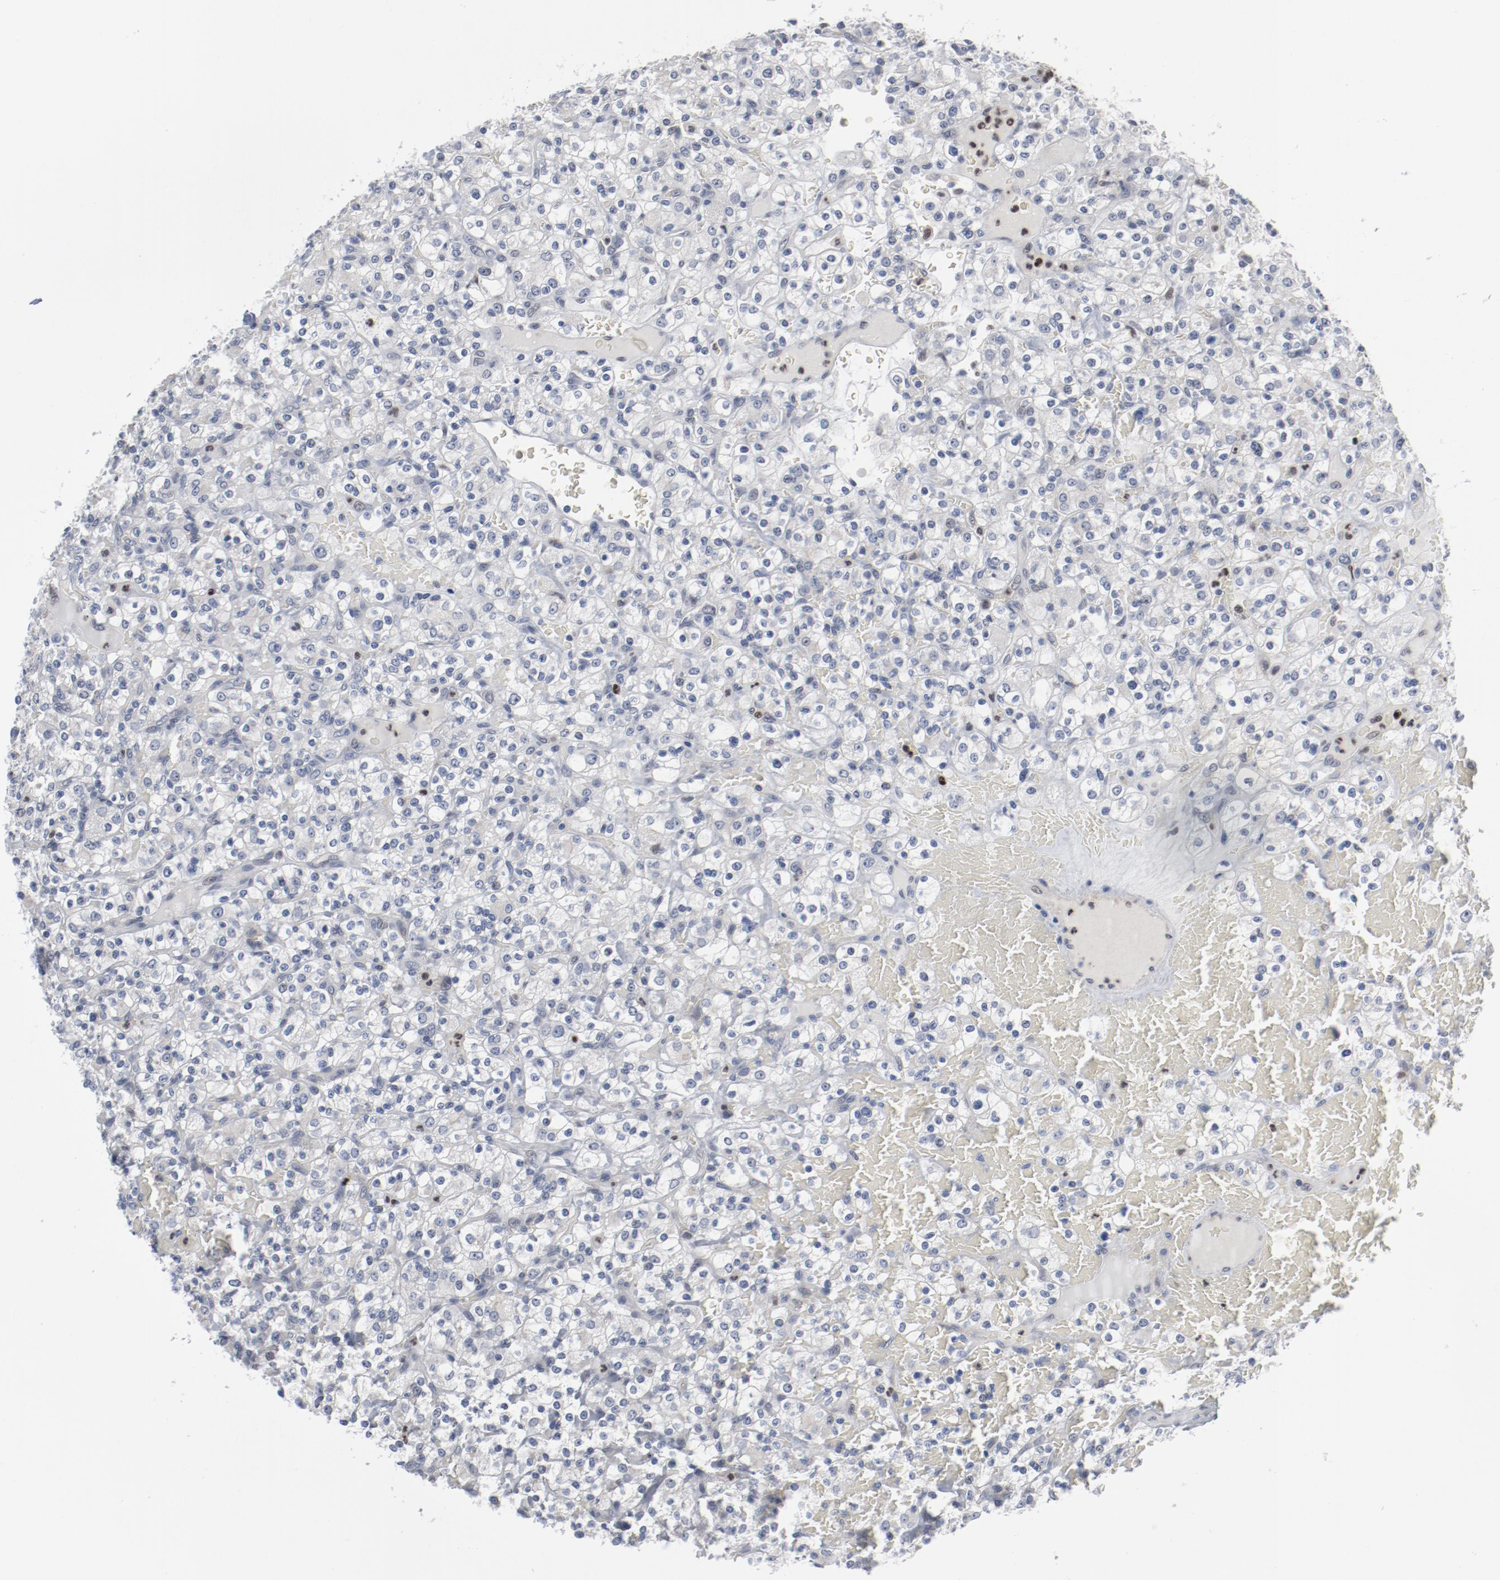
{"staining": {"intensity": "negative", "quantity": "none", "location": "none"}, "tissue": "renal cancer", "cell_type": "Tumor cells", "image_type": "cancer", "snomed": [{"axis": "morphology", "description": "Normal tissue, NOS"}, {"axis": "morphology", "description": "Adenocarcinoma, NOS"}, {"axis": "topography", "description": "Kidney"}], "caption": "Renal cancer (adenocarcinoma) was stained to show a protein in brown. There is no significant staining in tumor cells.", "gene": "FOXN2", "patient": {"sex": "female", "age": 72}}